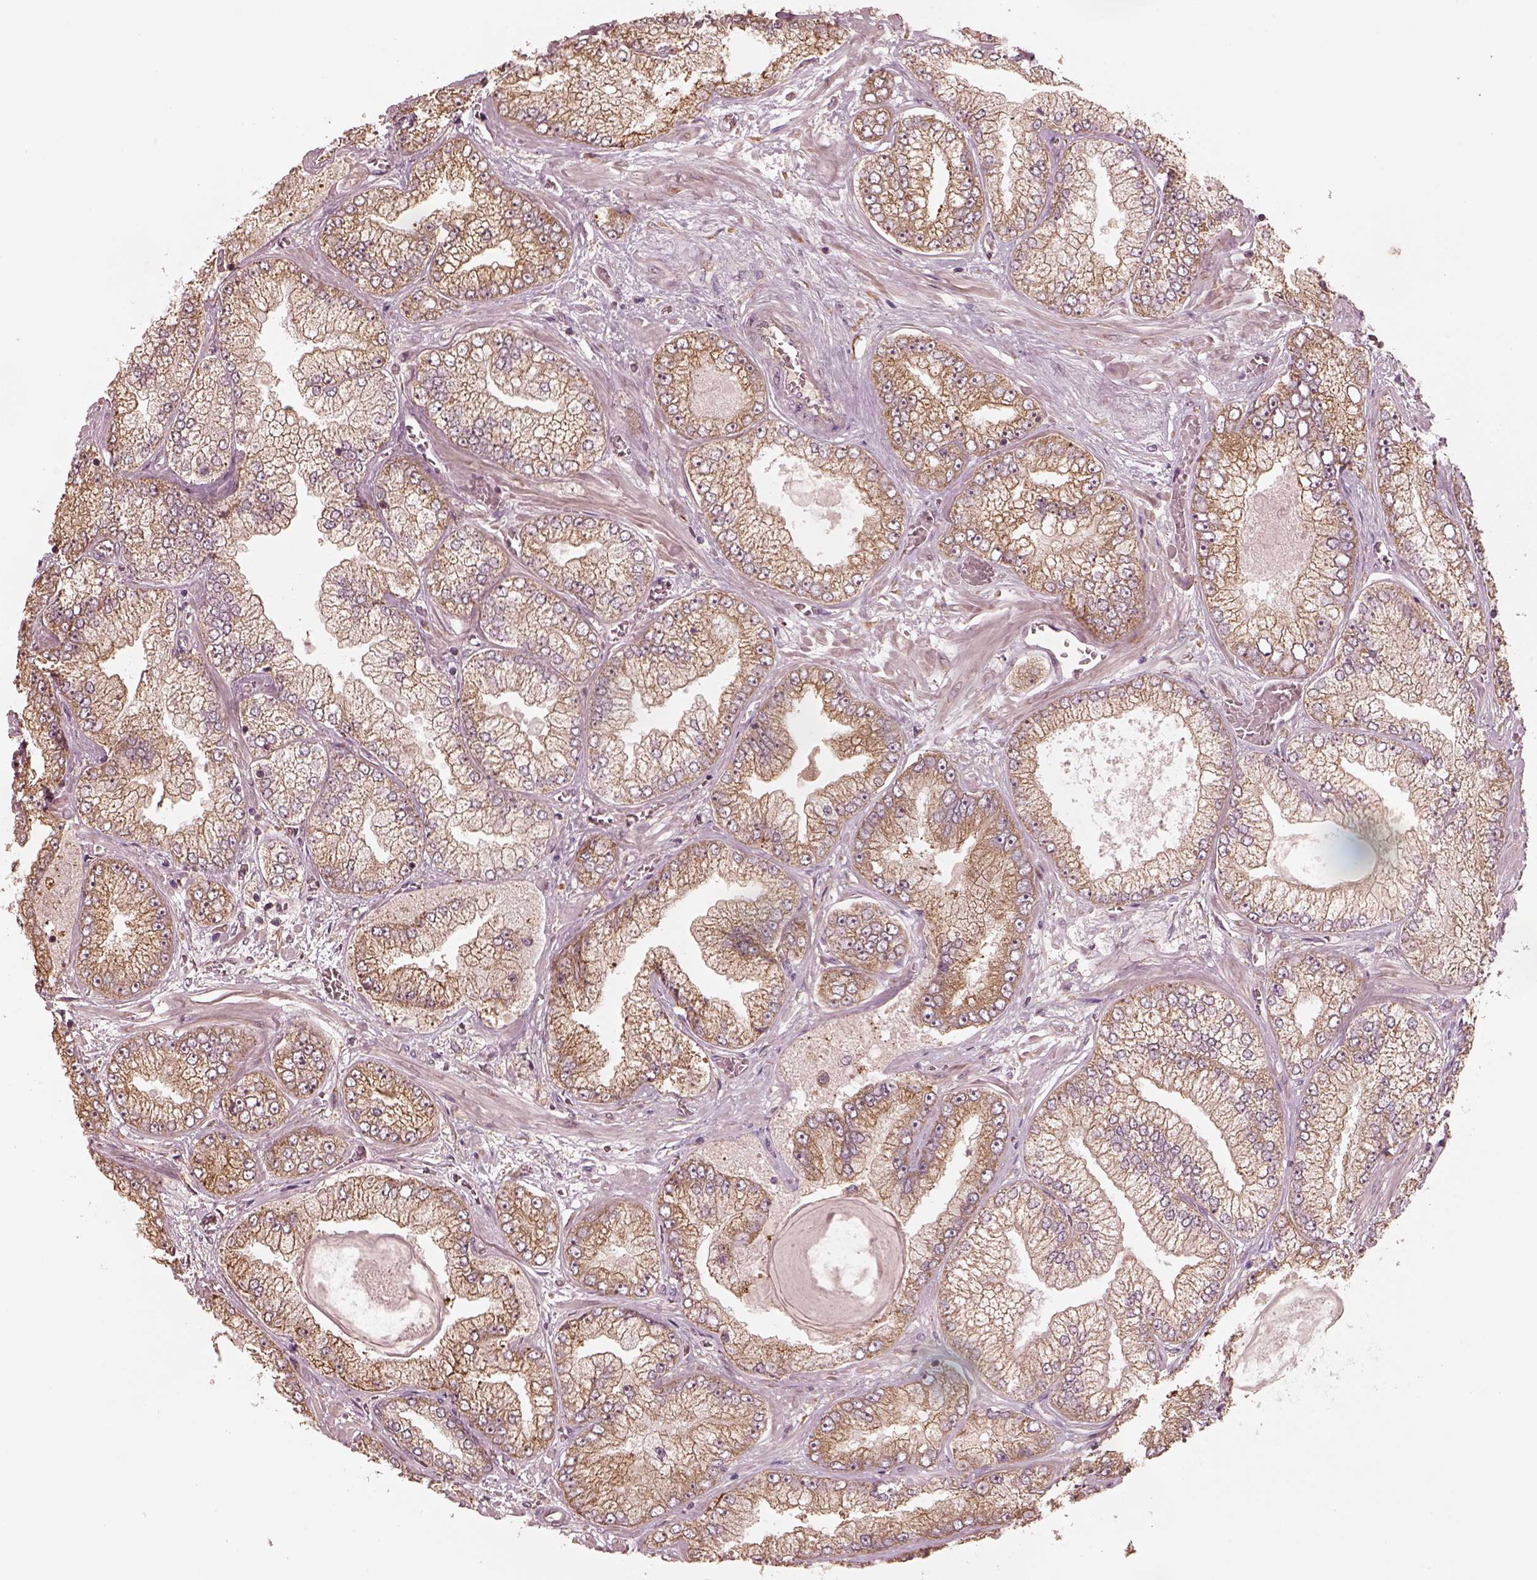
{"staining": {"intensity": "weak", "quantity": ">75%", "location": "cytoplasmic/membranous"}, "tissue": "prostate cancer", "cell_type": "Tumor cells", "image_type": "cancer", "snomed": [{"axis": "morphology", "description": "Adenocarcinoma, Low grade"}, {"axis": "topography", "description": "Prostate"}], "caption": "Immunohistochemical staining of human prostate cancer (low-grade adenocarcinoma) demonstrates low levels of weak cytoplasmic/membranous protein staining in approximately >75% of tumor cells. The staining was performed using DAB (3,3'-diaminobenzidine), with brown indicating positive protein expression. Nuclei are stained blue with hematoxylin.", "gene": "RPS5", "patient": {"sex": "male", "age": 57}}